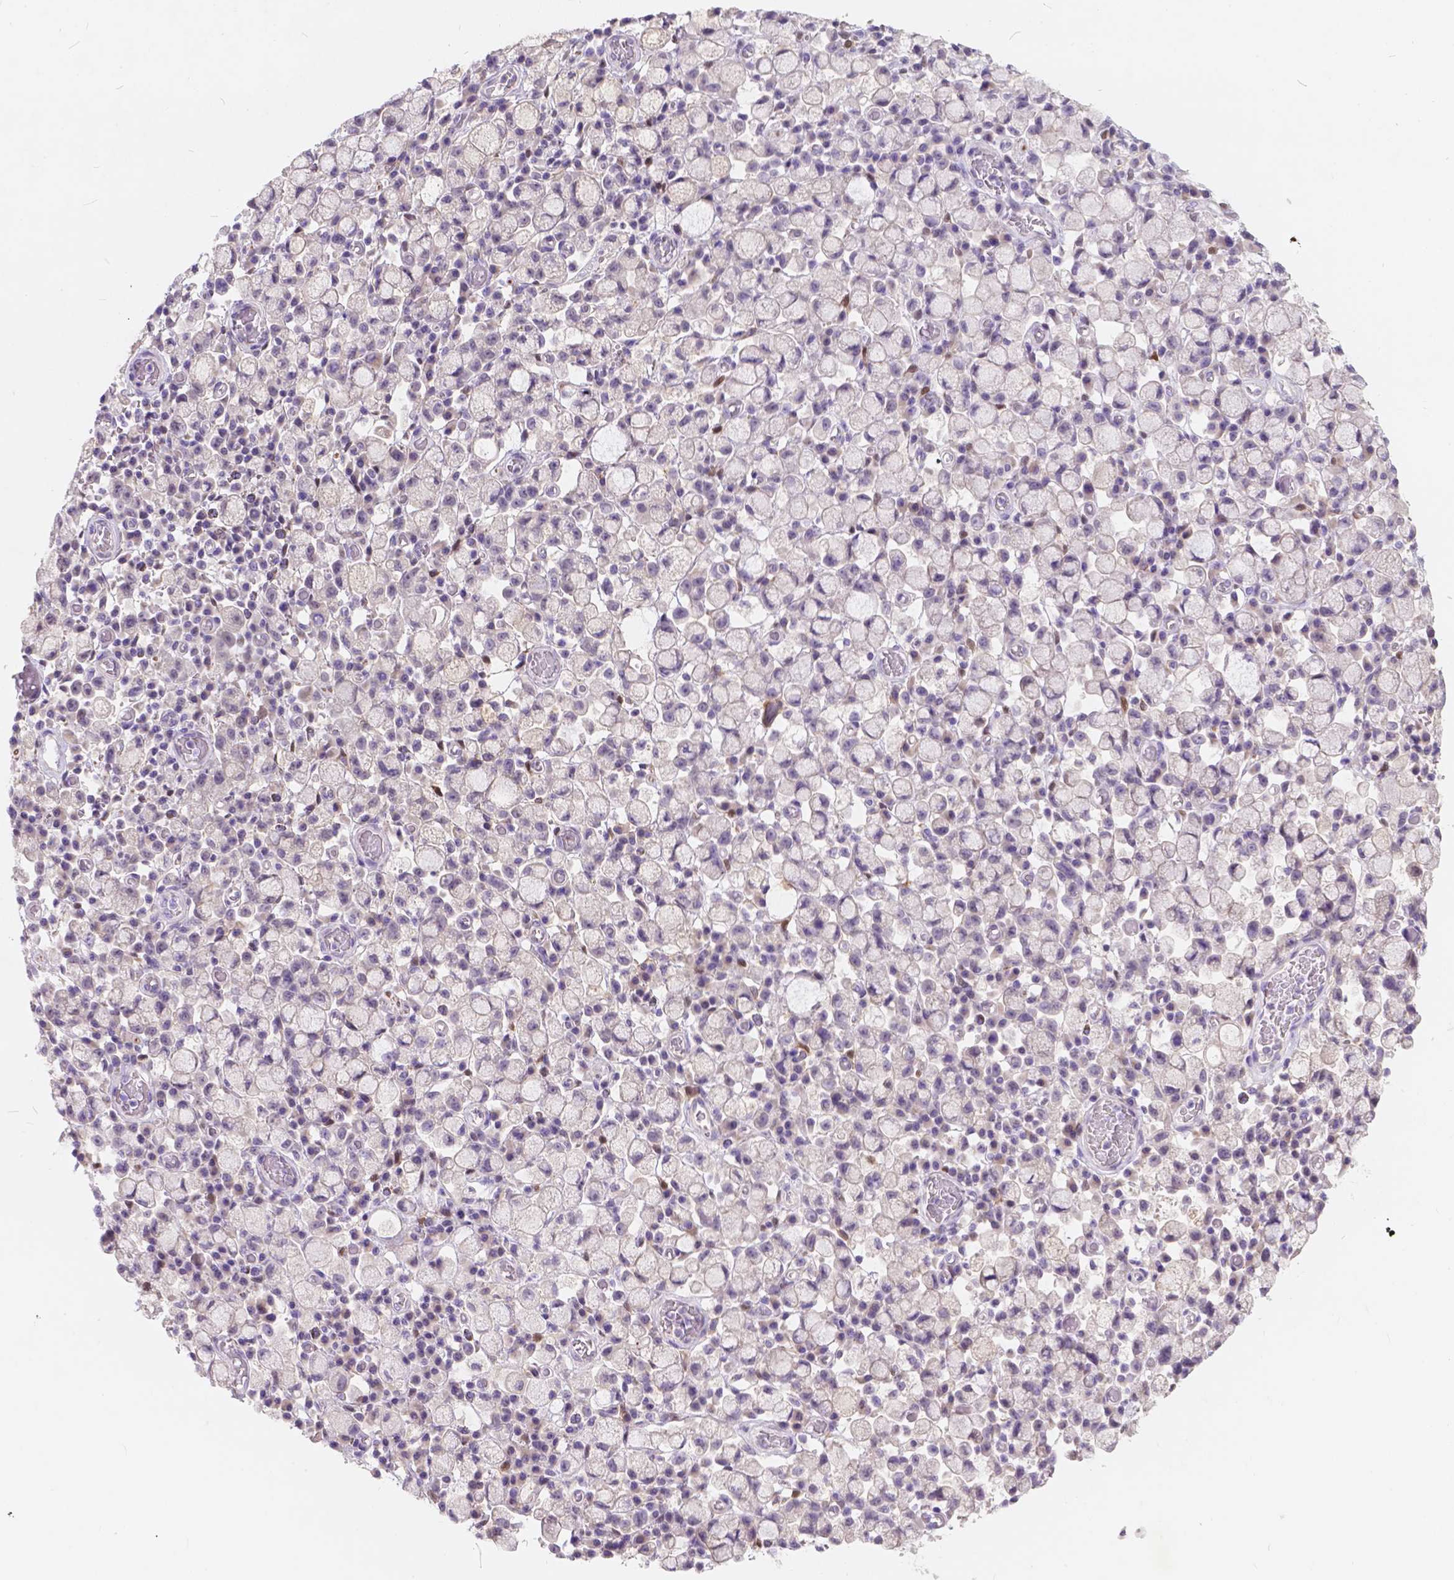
{"staining": {"intensity": "negative", "quantity": "none", "location": "none"}, "tissue": "stomach cancer", "cell_type": "Tumor cells", "image_type": "cancer", "snomed": [{"axis": "morphology", "description": "Adenocarcinoma, NOS"}, {"axis": "topography", "description": "Stomach"}], "caption": "IHC micrograph of neoplastic tissue: stomach cancer (adenocarcinoma) stained with DAB exhibits no significant protein staining in tumor cells.", "gene": "PEX11G", "patient": {"sex": "male", "age": 58}}